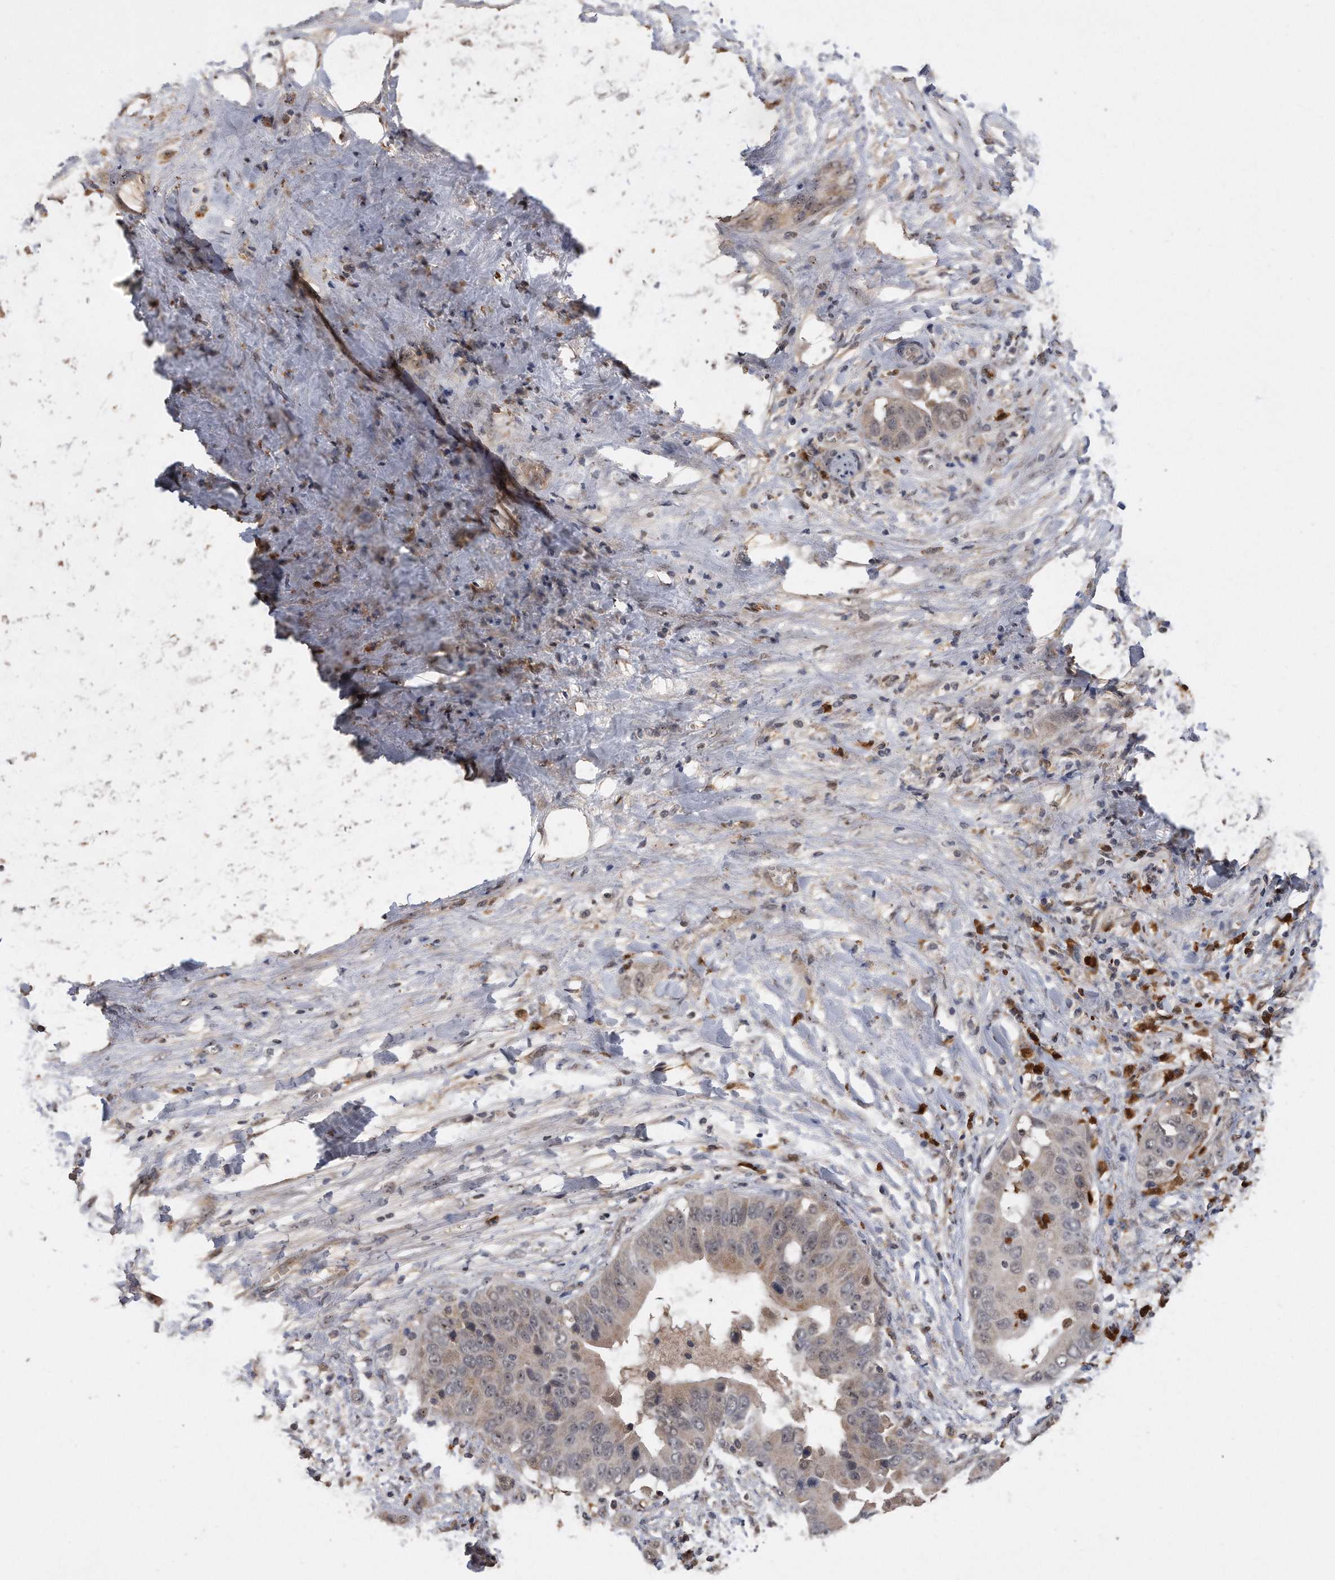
{"staining": {"intensity": "weak", "quantity": "25%-75%", "location": "cytoplasmic/membranous,nuclear"}, "tissue": "liver cancer", "cell_type": "Tumor cells", "image_type": "cancer", "snomed": [{"axis": "morphology", "description": "Cholangiocarcinoma"}, {"axis": "topography", "description": "Liver"}], "caption": "A photomicrograph showing weak cytoplasmic/membranous and nuclear staining in about 25%-75% of tumor cells in liver cancer (cholangiocarcinoma), as visualized by brown immunohistochemical staining.", "gene": "PELO", "patient": {"sex": "female", "age": 52}}